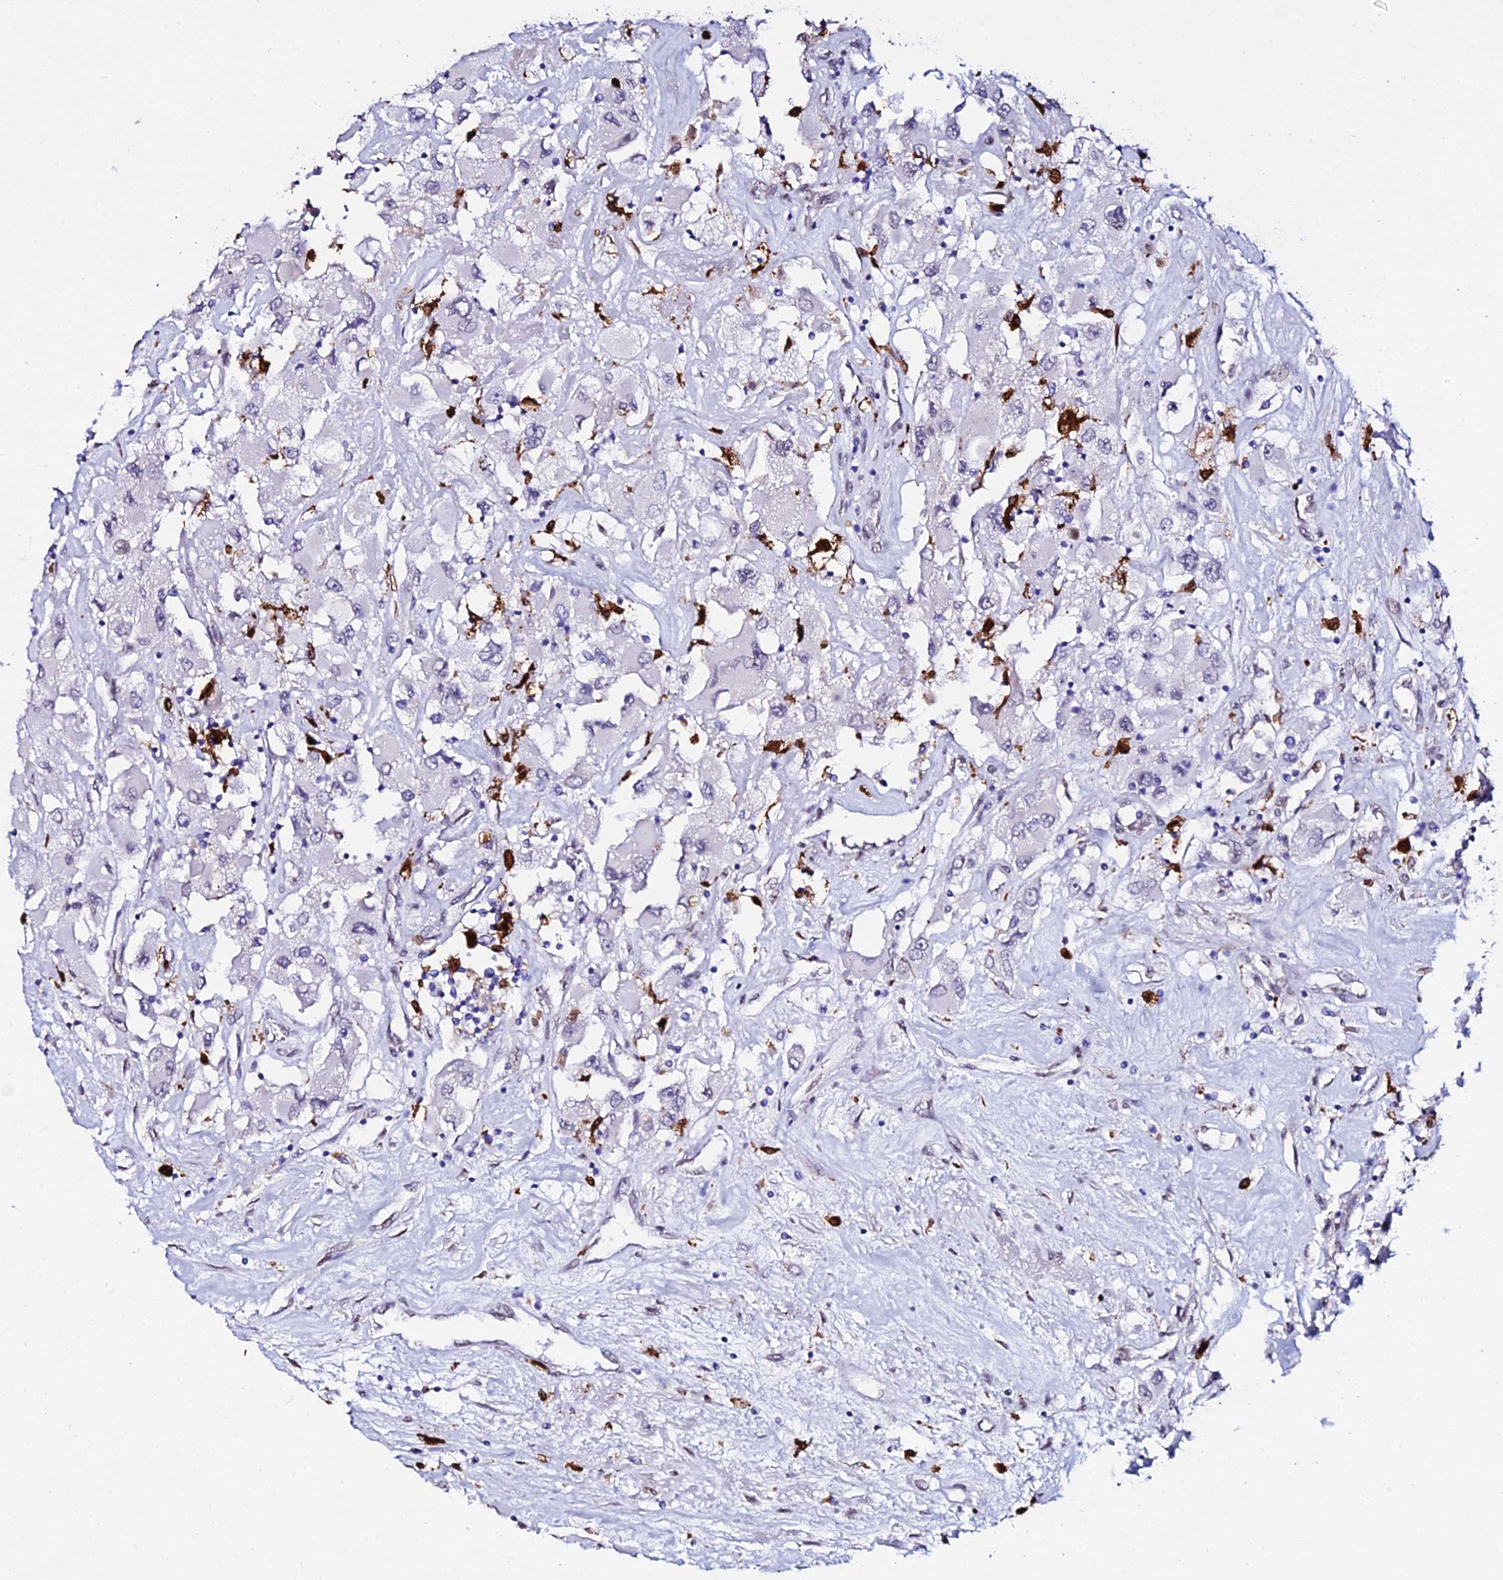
{"staining": {"intensity": "negative", "quantity": "none", "location": "none"}, "tissue": "renal cancer", "cell_type": "Tumor cells", "image_type": "cancer", "snomed": [{"axis": "morphology", "description": "Adenocarcinoma, NOS"}, {"axis": "topography", "description": "Kidney"}], "caption": "Image shows no significant protein expression in tumor cells of renal cancer (adenocarcinoma). (Immunohistochemistry (ihc), brightfield microscopy, high magnification).", "gene": "MCM10", "patient": {"sex": "female", "age": 52}}